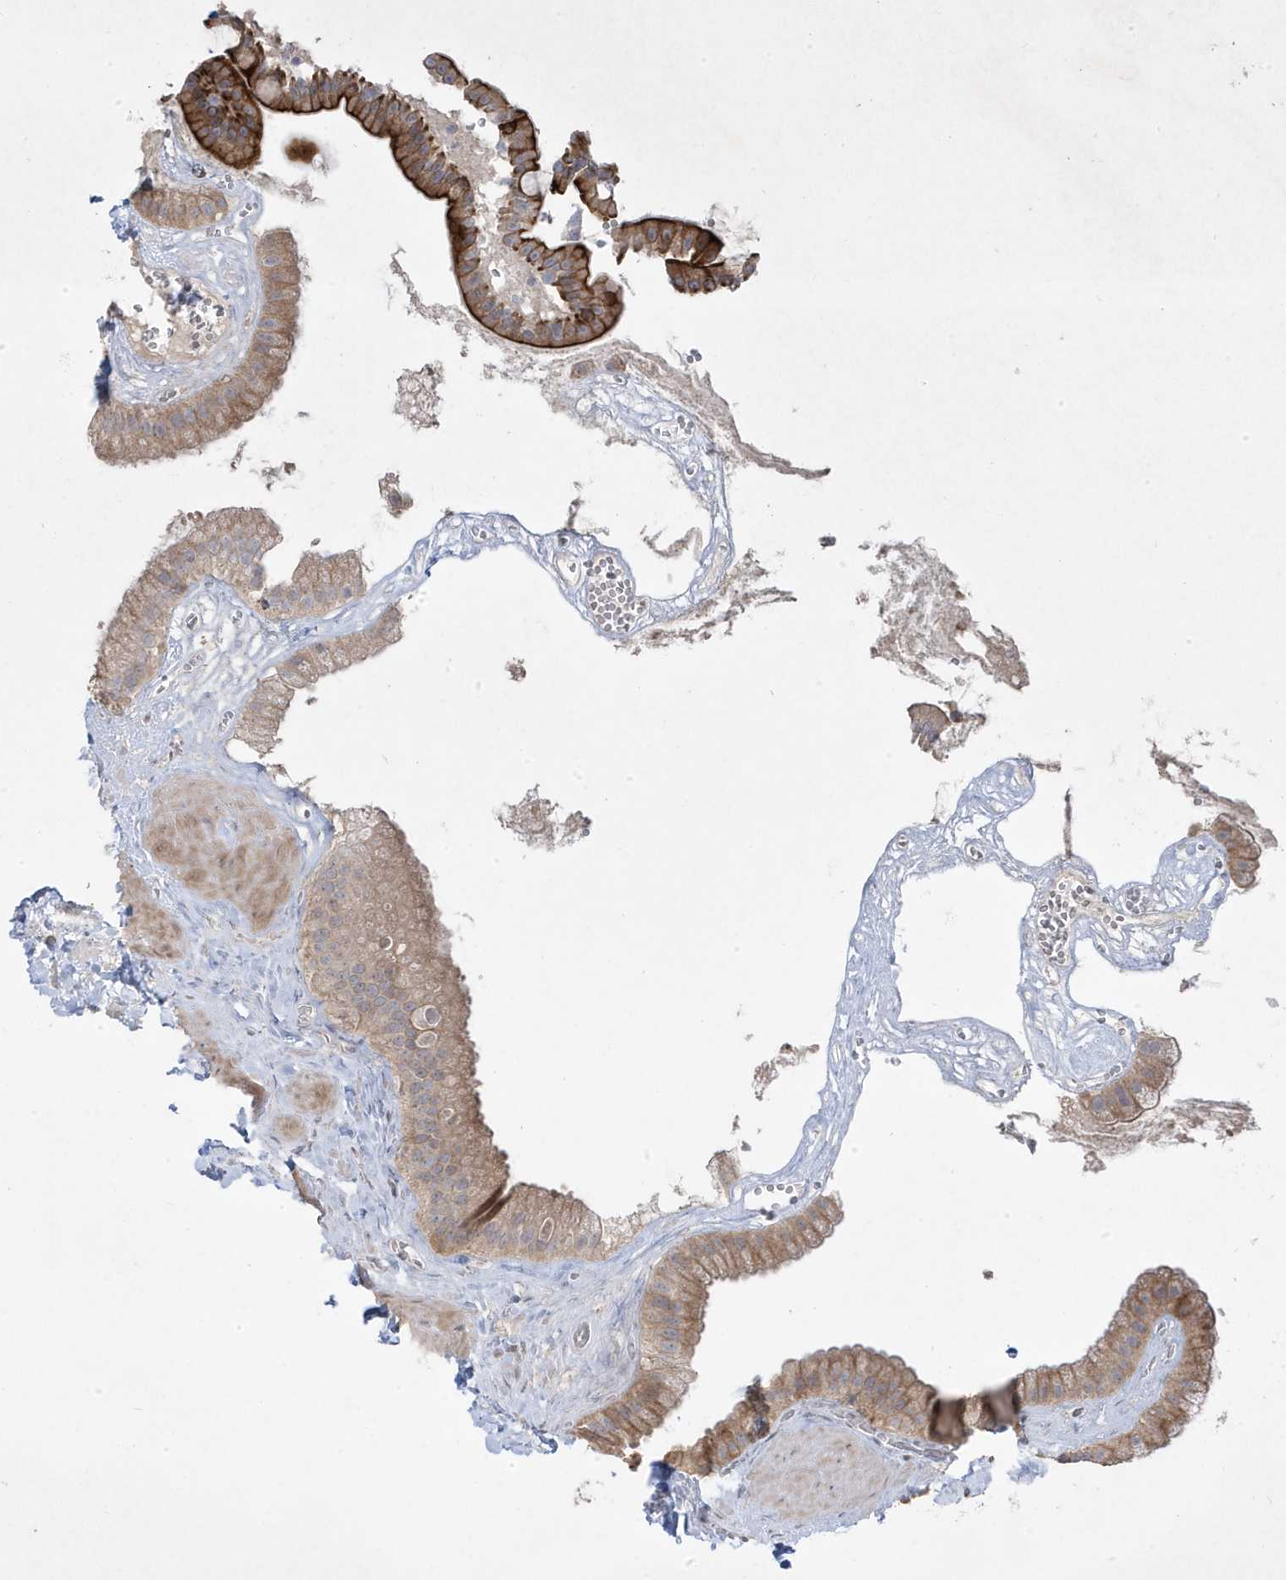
{"staining": {"intensity": "moderate", "quantity": "25%-75%", "location": "cytoplasmic/membranous"}, "tissue": "gallbladder", "cell_type": "Glandular cells", "image_type": "normal", "snomed": [{"axis": "morphology", "description": "Normal tissue, NOS"}, {"axis": "topography", "description": "Gallbladder"}], "caption": "Immunohistochemistry (IHC) staining of normal gallbladder, which demonstrates medium levels of moderate cytoplasmic/membranous staining in about 25%-75% of glandular cells indicating moderate cytoplasmic/membranous protein expression. The staining was performed using DAB (brown) for protein detection and nuclei were counterstained in hematoxylin (blue).", "gene": "RGL4", "patient": {"sex": "male", "age": 55}}